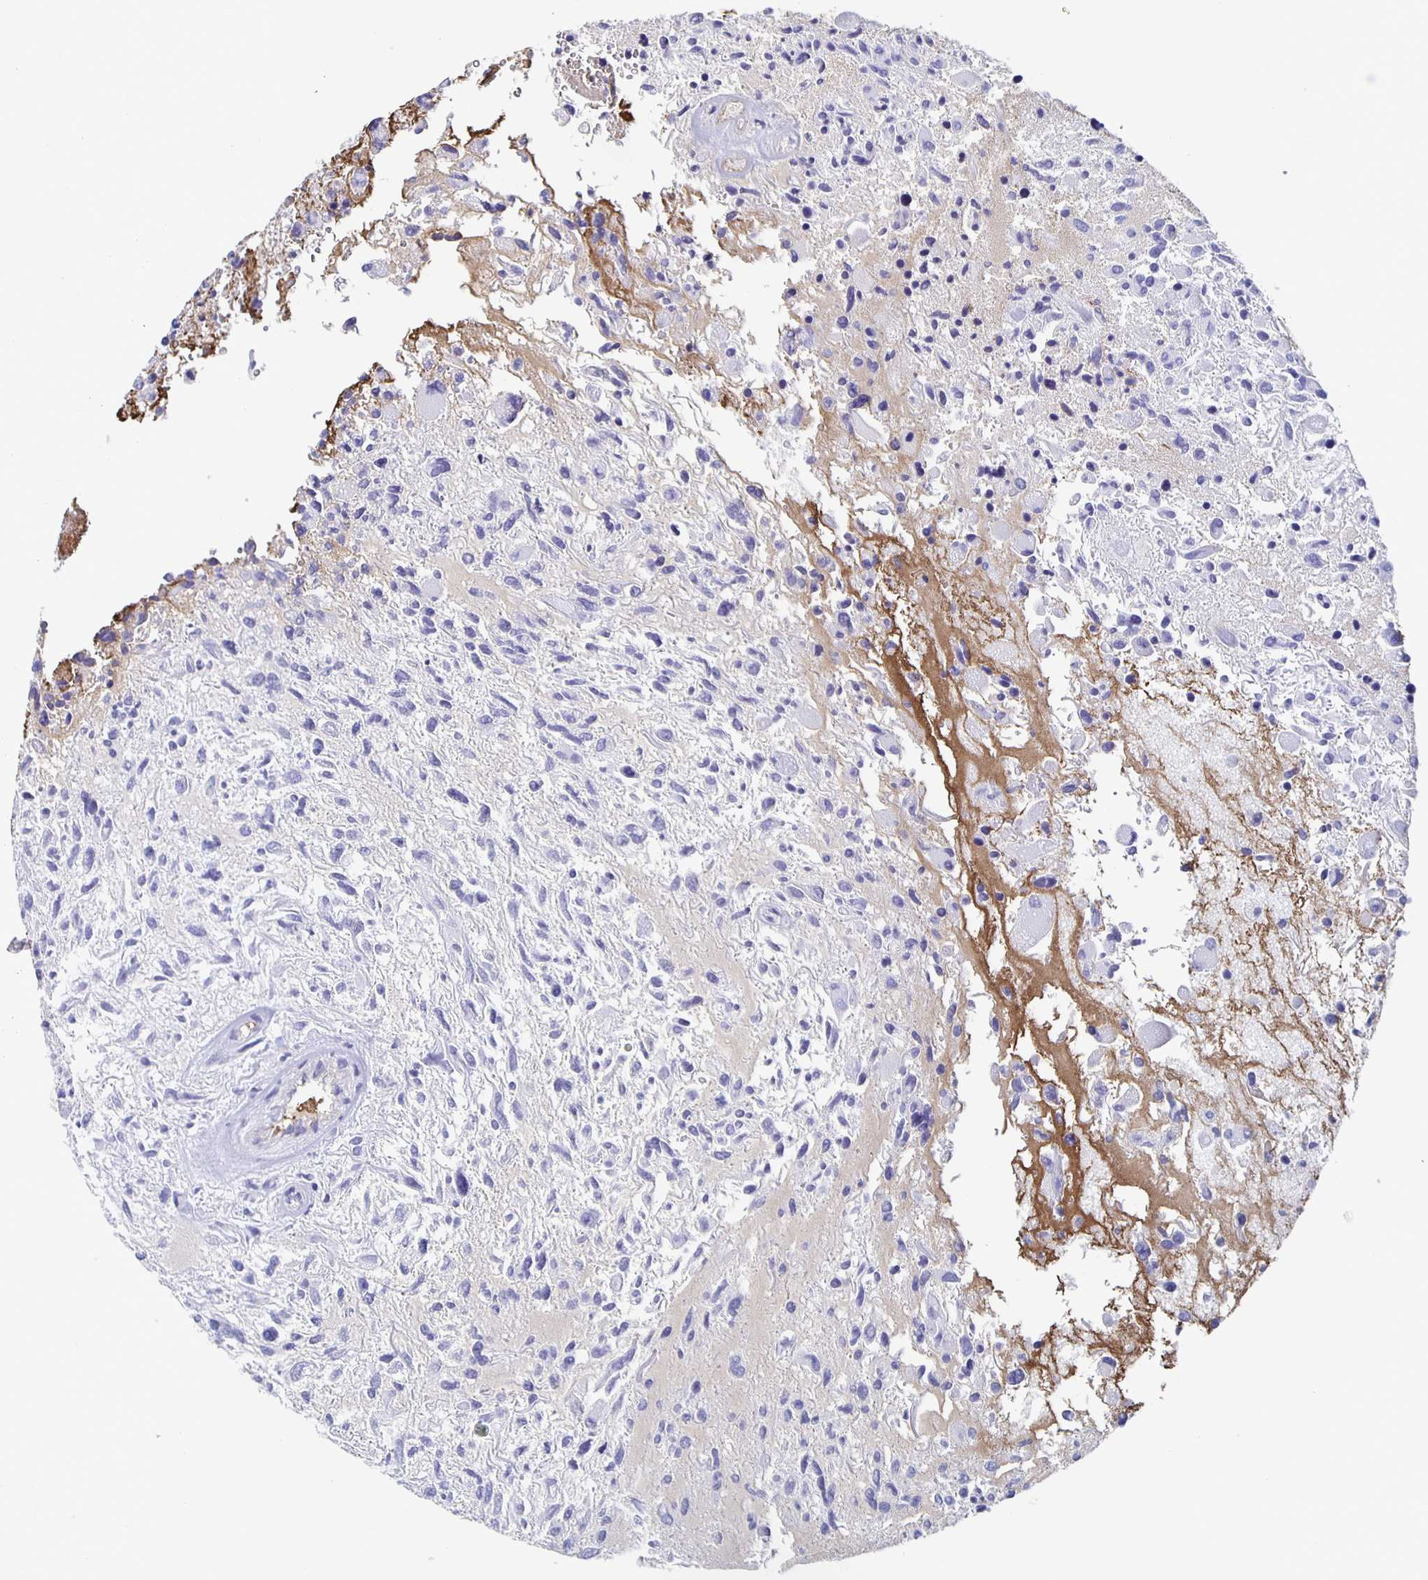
{"staining": {"intensity": "negative", "quantity": "none", "location": "none"}, "tissue": "glioma", "cell_type": "Tumor cells", "image_type": "cancer", "snomed": [{"axis": "morphology", "description": "Glioma, malignant, High grade"}, {"axis": "topography", "description": "Brain"}], "caption": "Photomicrograph shows no significant protein positivity in tumor cells of malignant high-grade glioma.", "gene": "FGA", "patient": {"sex": "female", "age": 11}}